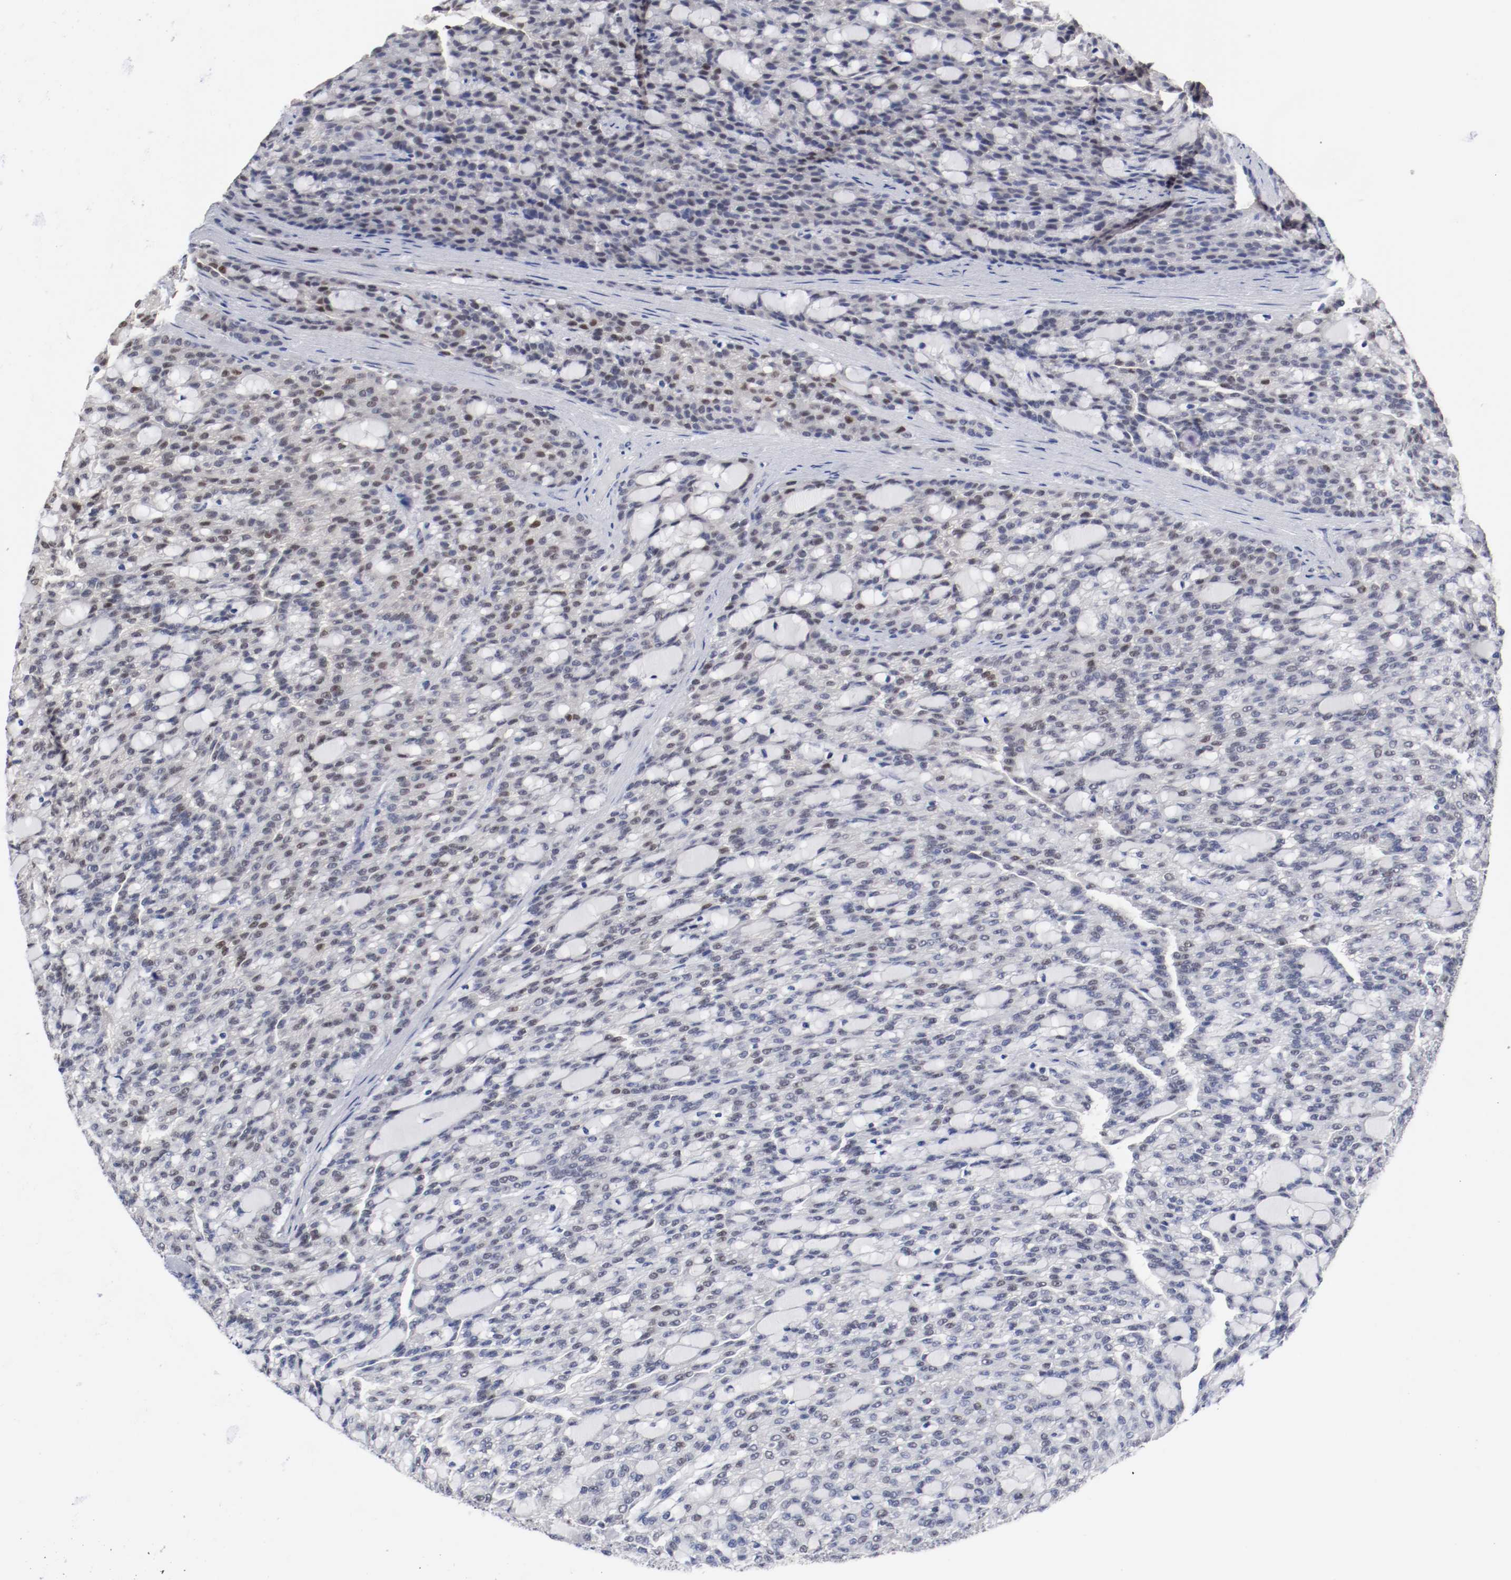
{"staining": {"intensity": "moderate", "quantity": "<25%", "location": "nuclear"}, "tissue": "renal cancer", "cell_type": "Tumor cells", "image_type": "cancer", "snomed": [{"axis": "morphology", "description": "Adenocarcinoma, NOS"}, {"axis": "topography", "description": "Kidney"}], "caption": "Renal cancer (adenocarcinoma) was stained to show a protein in brown. There is low levels of moderate nuclear expression in about <25% of tumor cells. The protein is stained brown, and the nuclei are stained in blue (DAB (3,3'-diaminobenzidine) IHC with brightfield microscopy, high magnification).", "gene": "FOSL2", "patient": {"sex": "male", "age": 63}}